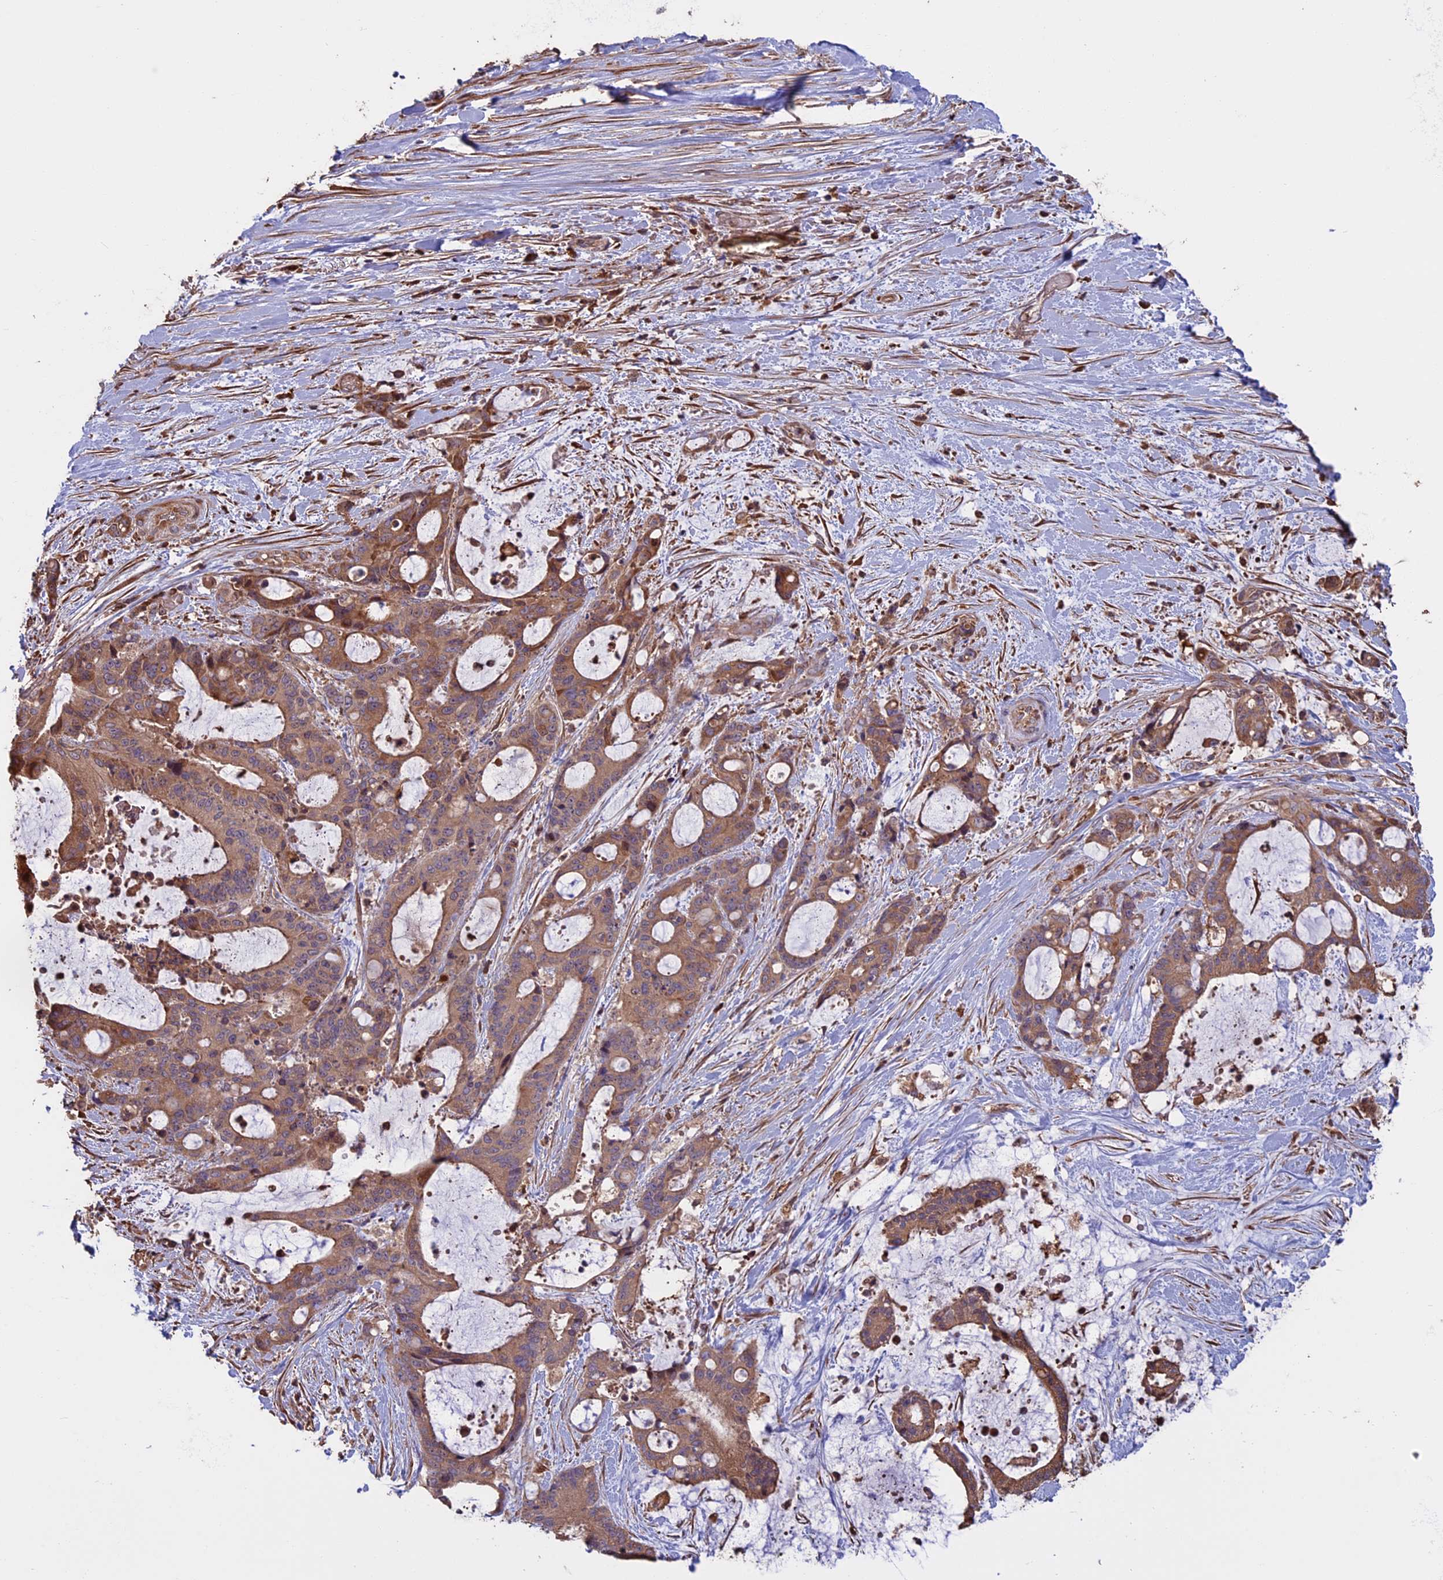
{"staining": {"intensity": "moderate", "quantity": ">75%", "location": "cytoplasmic/membranous"}, "tissue": "liver cancer", "cell_type": "Tumor cells", "image_type": "cancer", "snomed": [{"axis": "morphology", "description": "Normal tissue, NOS"}, {"axis": "morphology", "description": "Cholangiocarcinoma"}, {"axis": "topography", "description": "Liver"}, {"axis": "topography", "description": "Peripheral nerve tissue"}], "caption": "Liver cholangiocarcinoma stained with DAB (3,3'-diaminobenzidine) immunohistochemistry demonstrates medium levels of moderate cytoplasmic/membranous expression in approximately >75% of tumor cells. (Brightfield microscopy of DAB IHC at high magnification).", "gene": "VWA3A", "patient": {"sex": "female", "age": 73}}